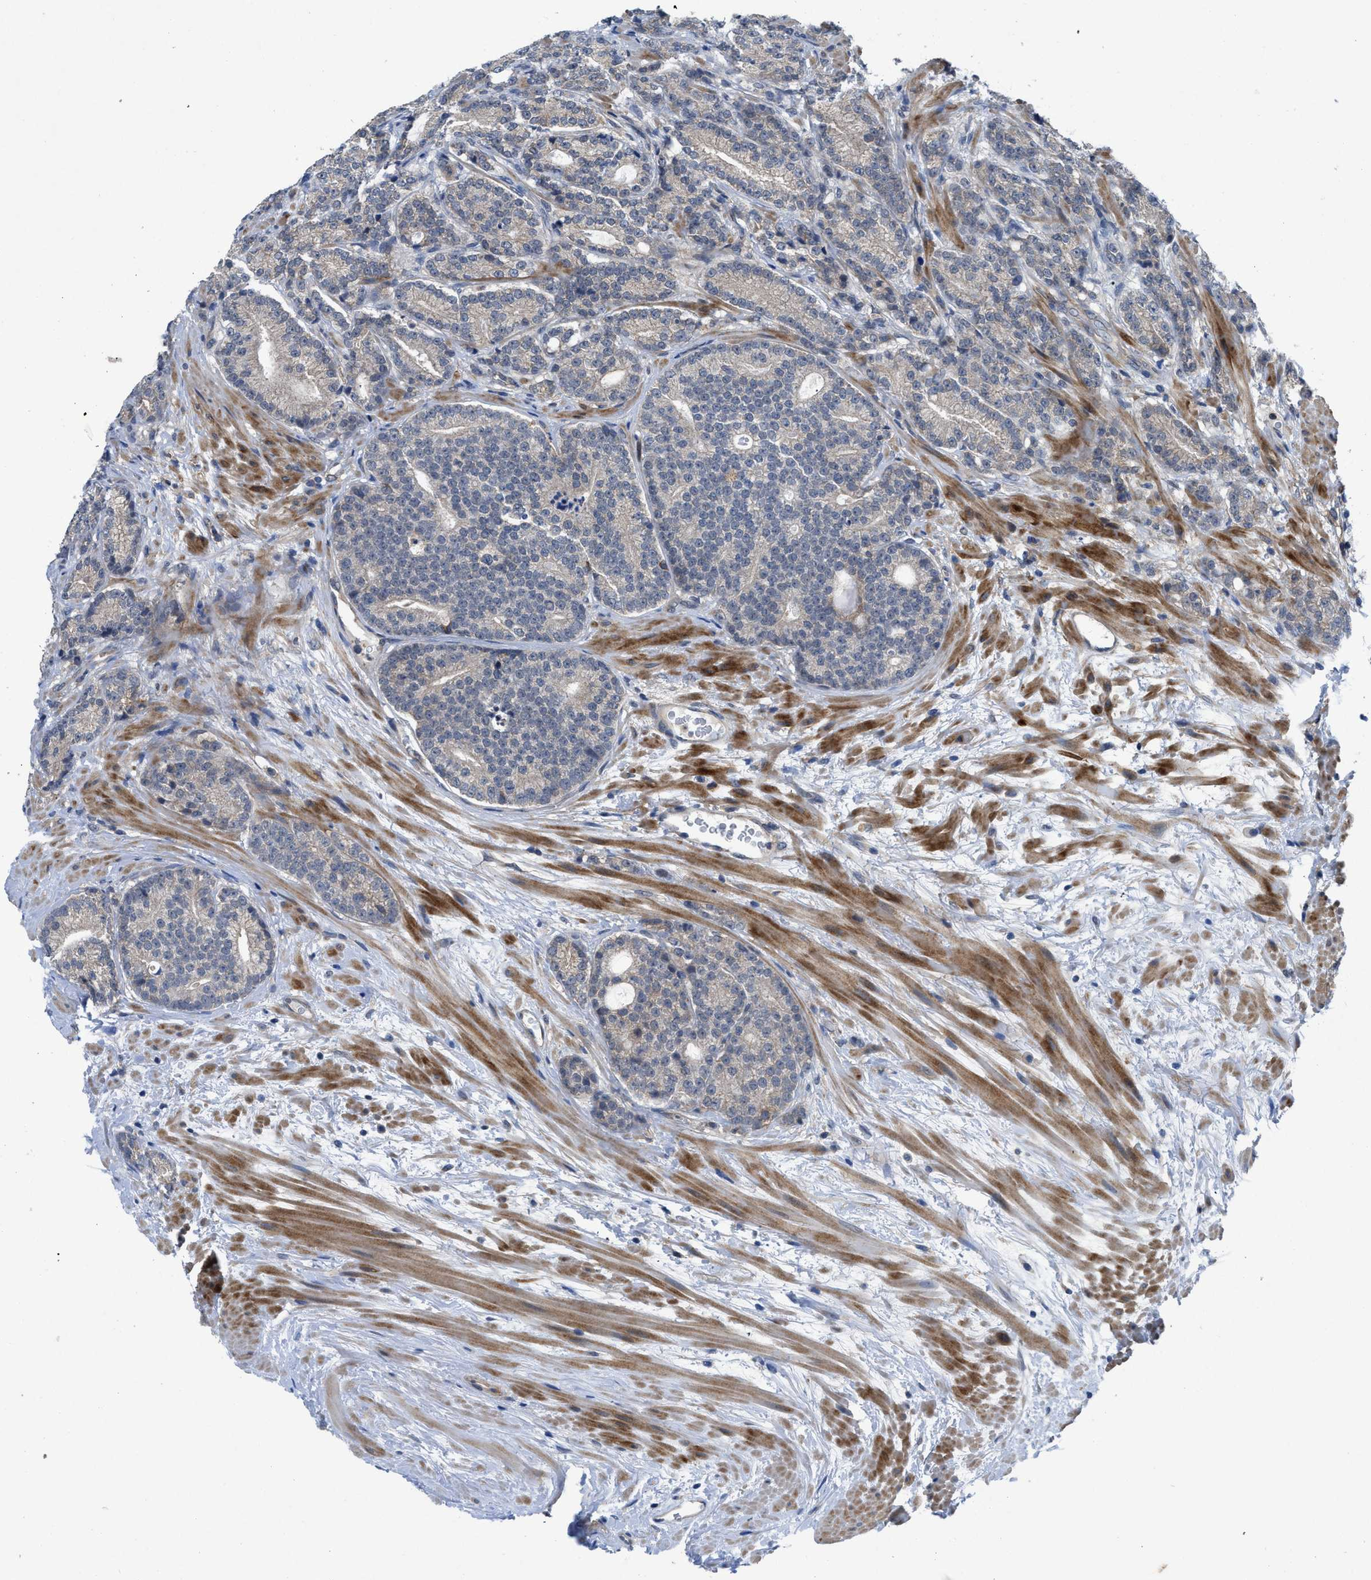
{"staining": {"intensity": "negative", "quantity": "none", "location": "none"}, "tissue": "prostate cancer", "cell_type": "Tumor cells", "image_type": "cancer", "snomed": [{"axis": "morphology", "description": "Adenocarcinoma, High grade"}, {"axis": "topography", "description": "Prostate"}], "caption": "Tumor cells are negative for protein expression in human prostate high-grade adenocarcinoma.", "gene": "PANX1", "patient": {"sex": "male", "age": 61}}